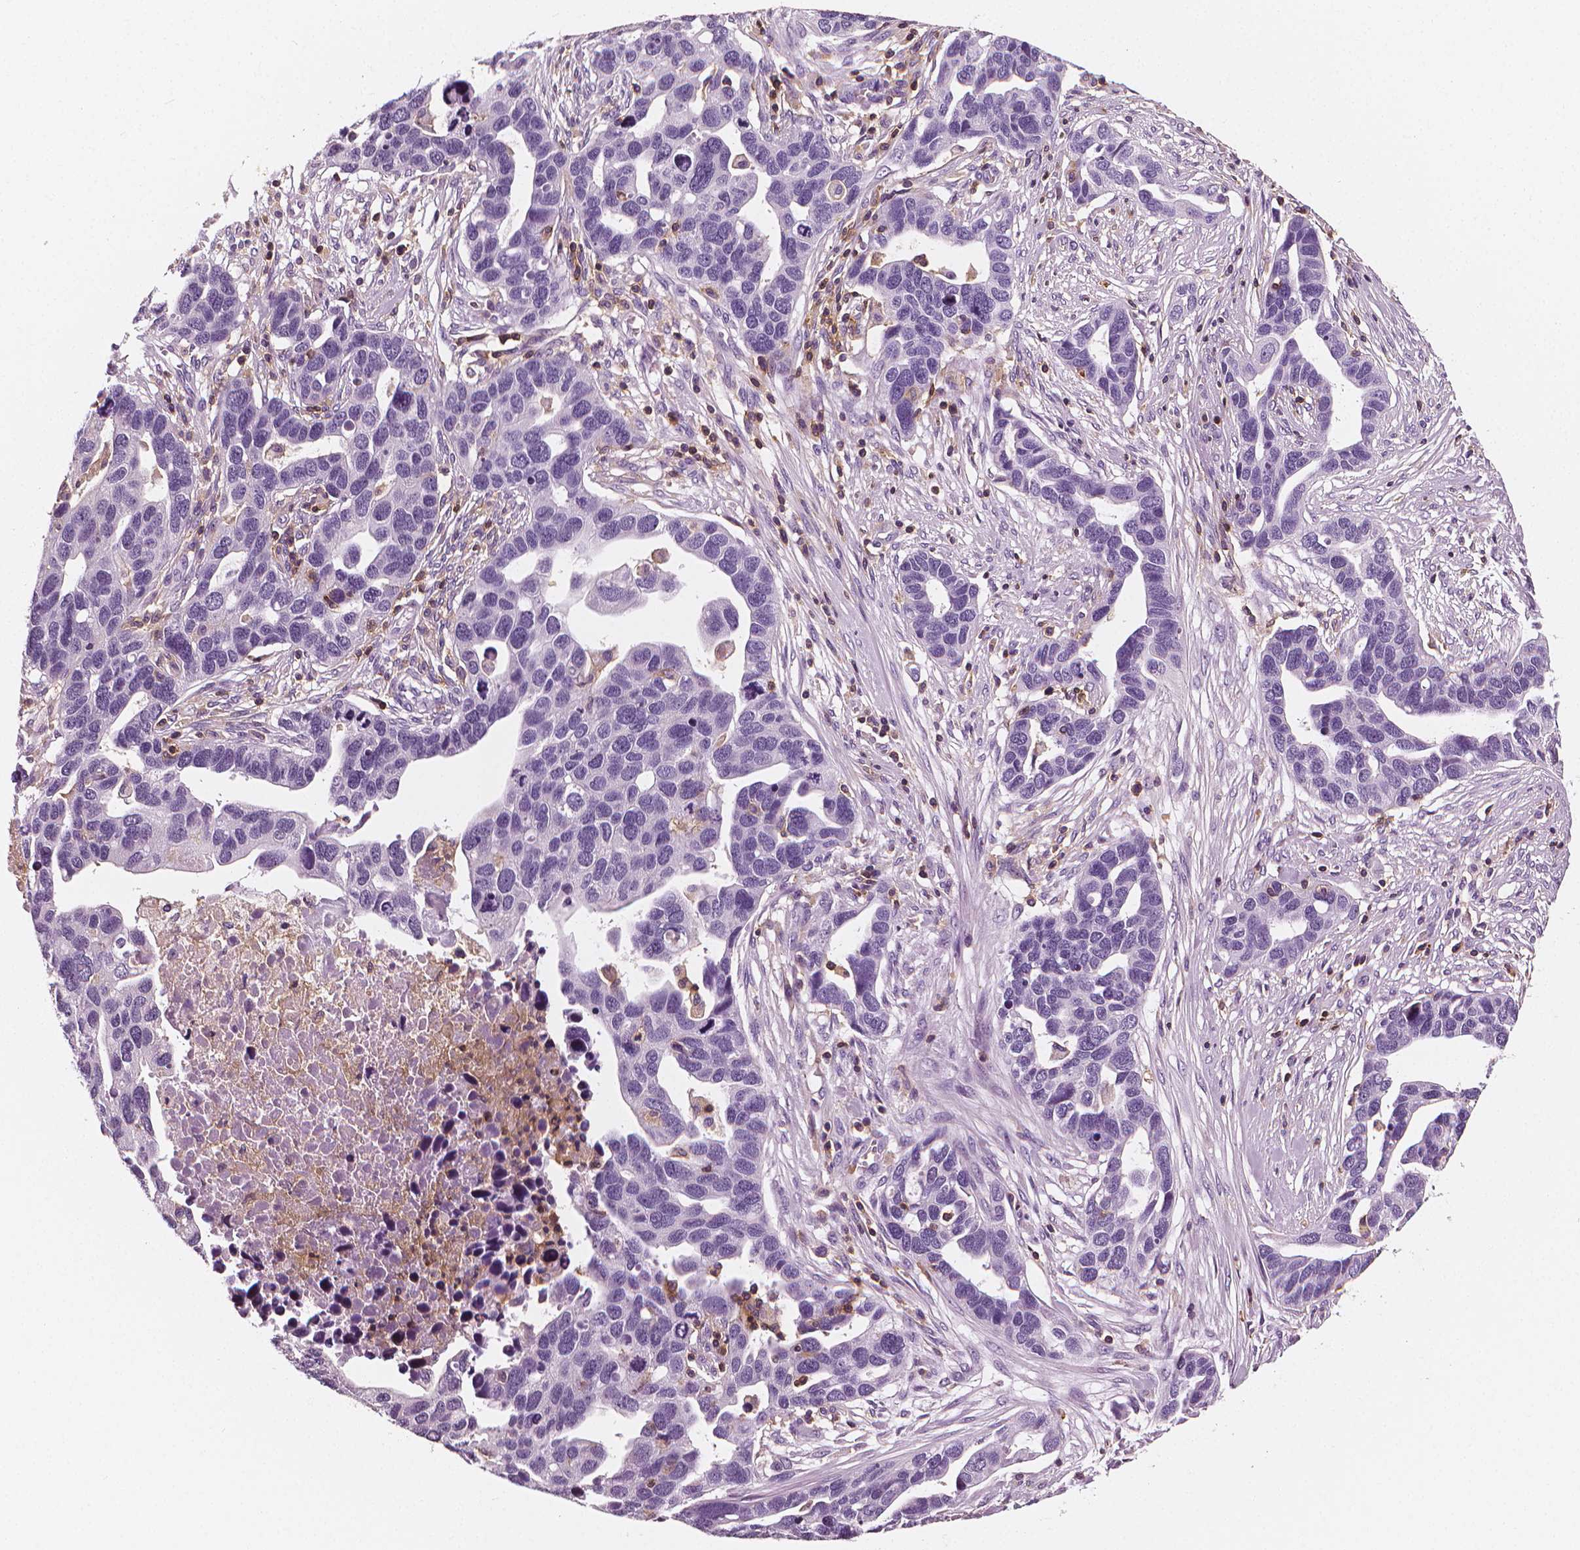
{"staining": {"intensity": "negative", "quantity": "none", "location": "none"}, "tissue": "ovarian cancer", "cell_type": "Tumor cells", "image_type": "cancer", "snomed": [{"axis": "morphology", "description": "Cystadenocarcinoma, serous, NOS"}, {"axis": "topography", "description": "Ovary"}], "caption": "Tumor cells show no significant protein positivity in ovarian cancer.", "gene": "PTPRC", "patient": {"sex": "female", "age": 54}}